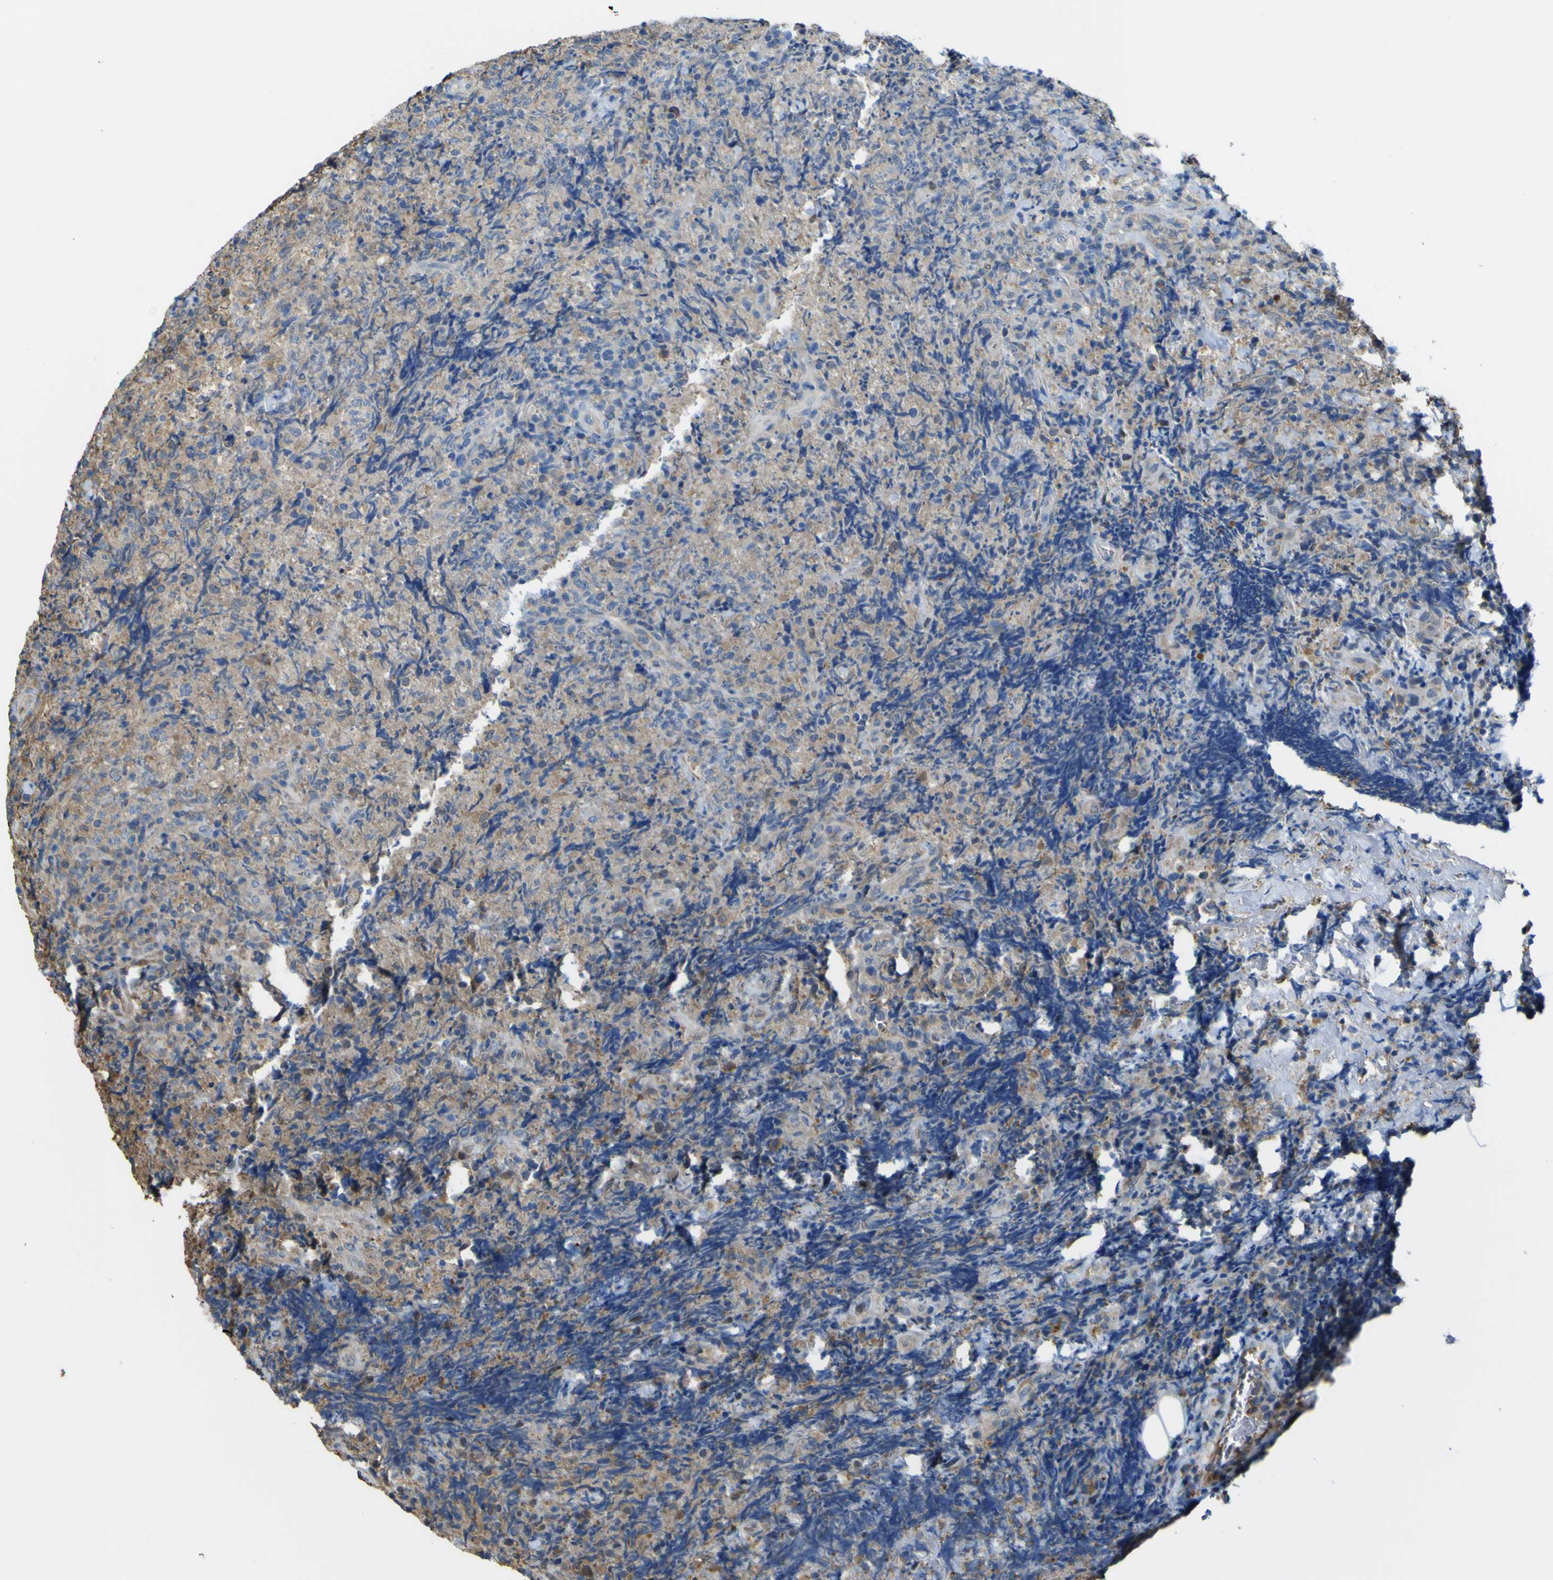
{"staining": {"intensity": "moderate", "quantity": "25%-75%", "location": "cytoplasmic/membranous,nuclear"}, "tissue": "lymphoma", "cell_type": "Tumor cells", "image_type": "cancer", "snomed": [{"axis": "morphology", "description": "Malignant lymphoma, non-Hodgkin's type, High grade"}, {"axis": "topography", "description": "Tonsil"}], "caption": "Immunohistochemical staining of lymphoma reveals moderate cytoplasmic/membranous and nuclear protein staining in about 25%-75% of tumor cells.", "gene": "ABHD3", "patient": {"sex": "female", "age": 36}}